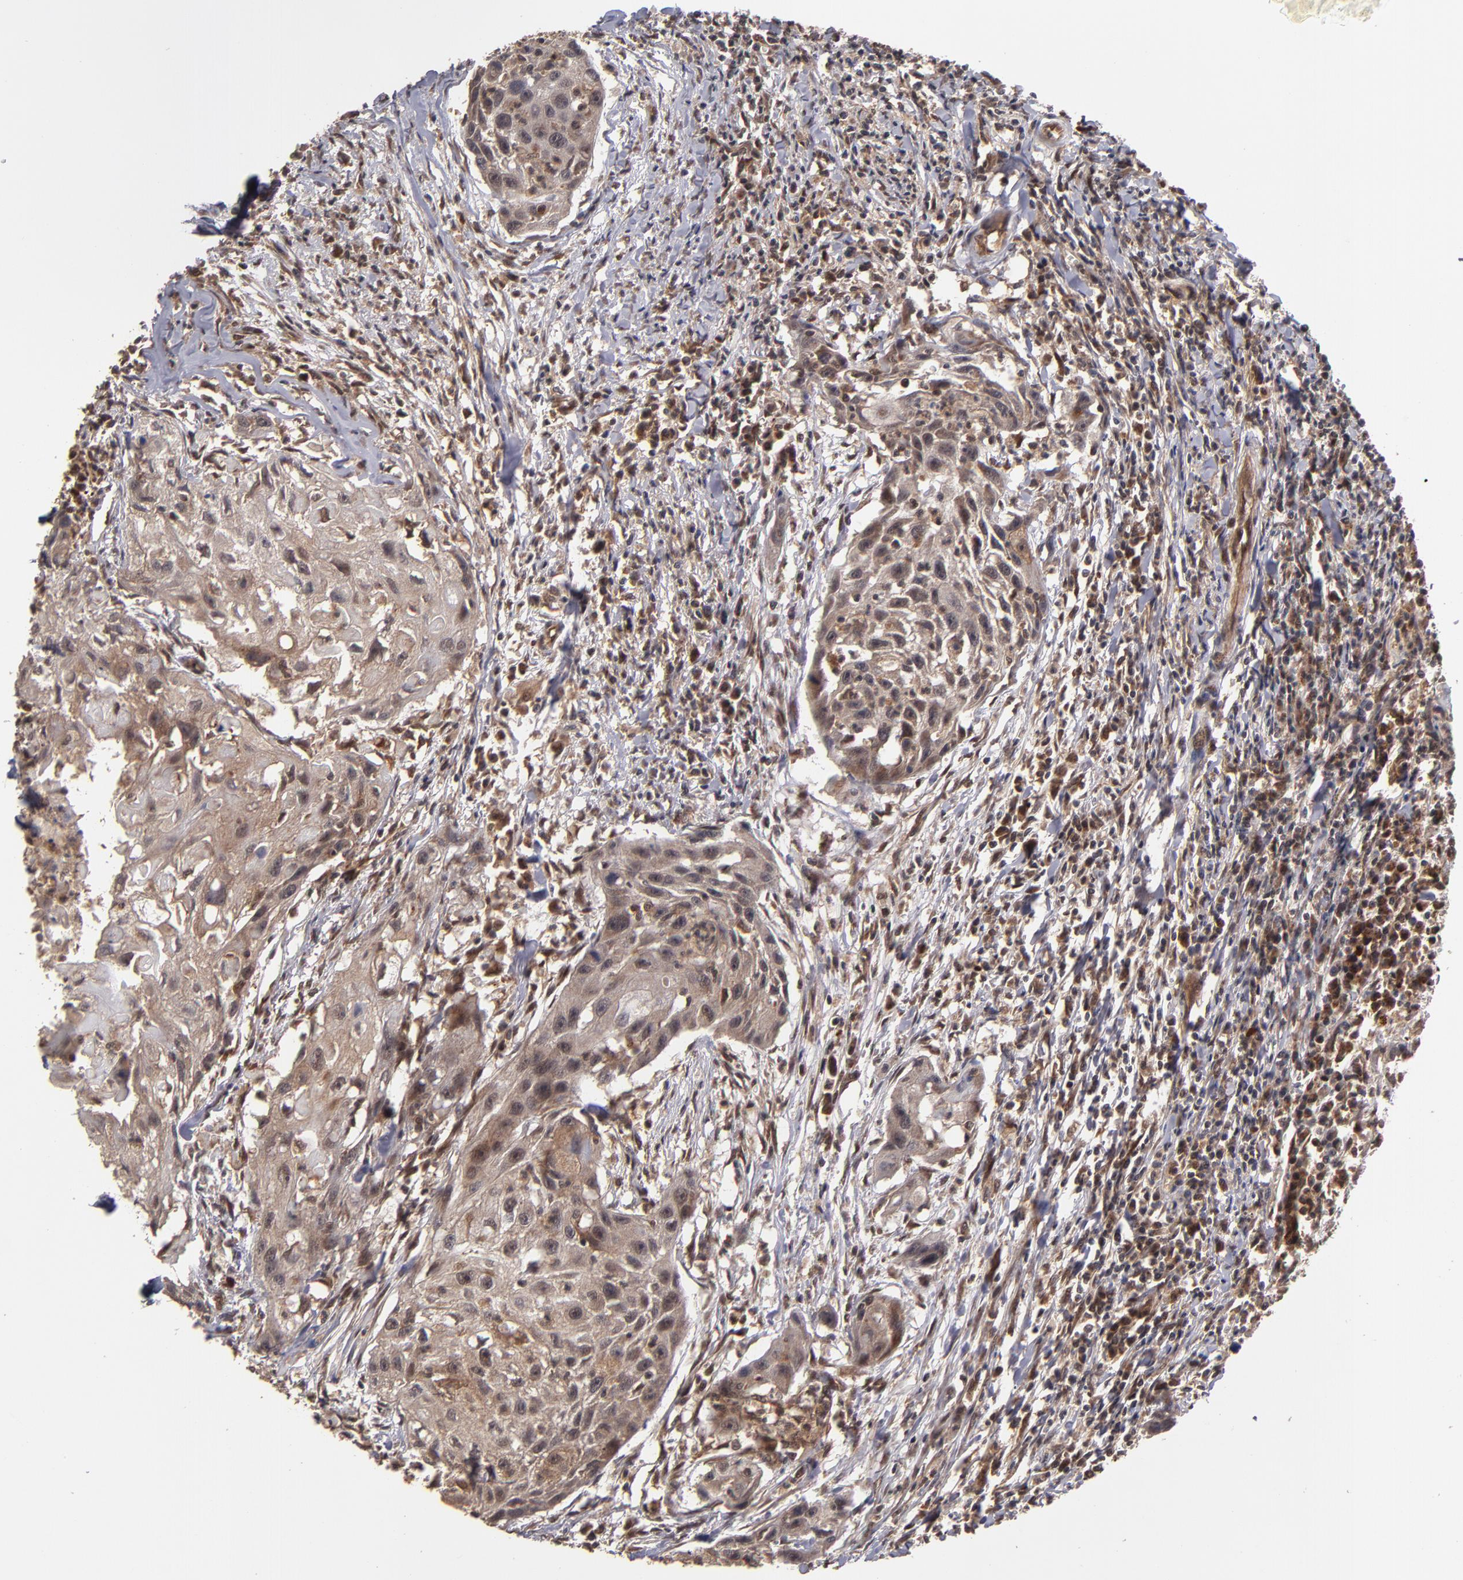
{"staining": {"intensity": "moderate", "quantity": ">75%", "location": "cytoplasmic/membranous,nuclear"}, "tissue": "head and neck cancer", "cell_type": "Tumor cells", "image_type": "cancer", "snomed": [{"axis": "morphology", "description": "Squamous cell carcinoma, NOS"}, {"axis": "topography", "description": "Head-Neck"}], "caption": "A medium amount of moderate cytoplasmic/membranous and nuclear expression is seen in about >75% of tumor cells in head and neck cancer tissue.", "gene": "CUL5", "patient": {"sex": "male", "age": 64}}